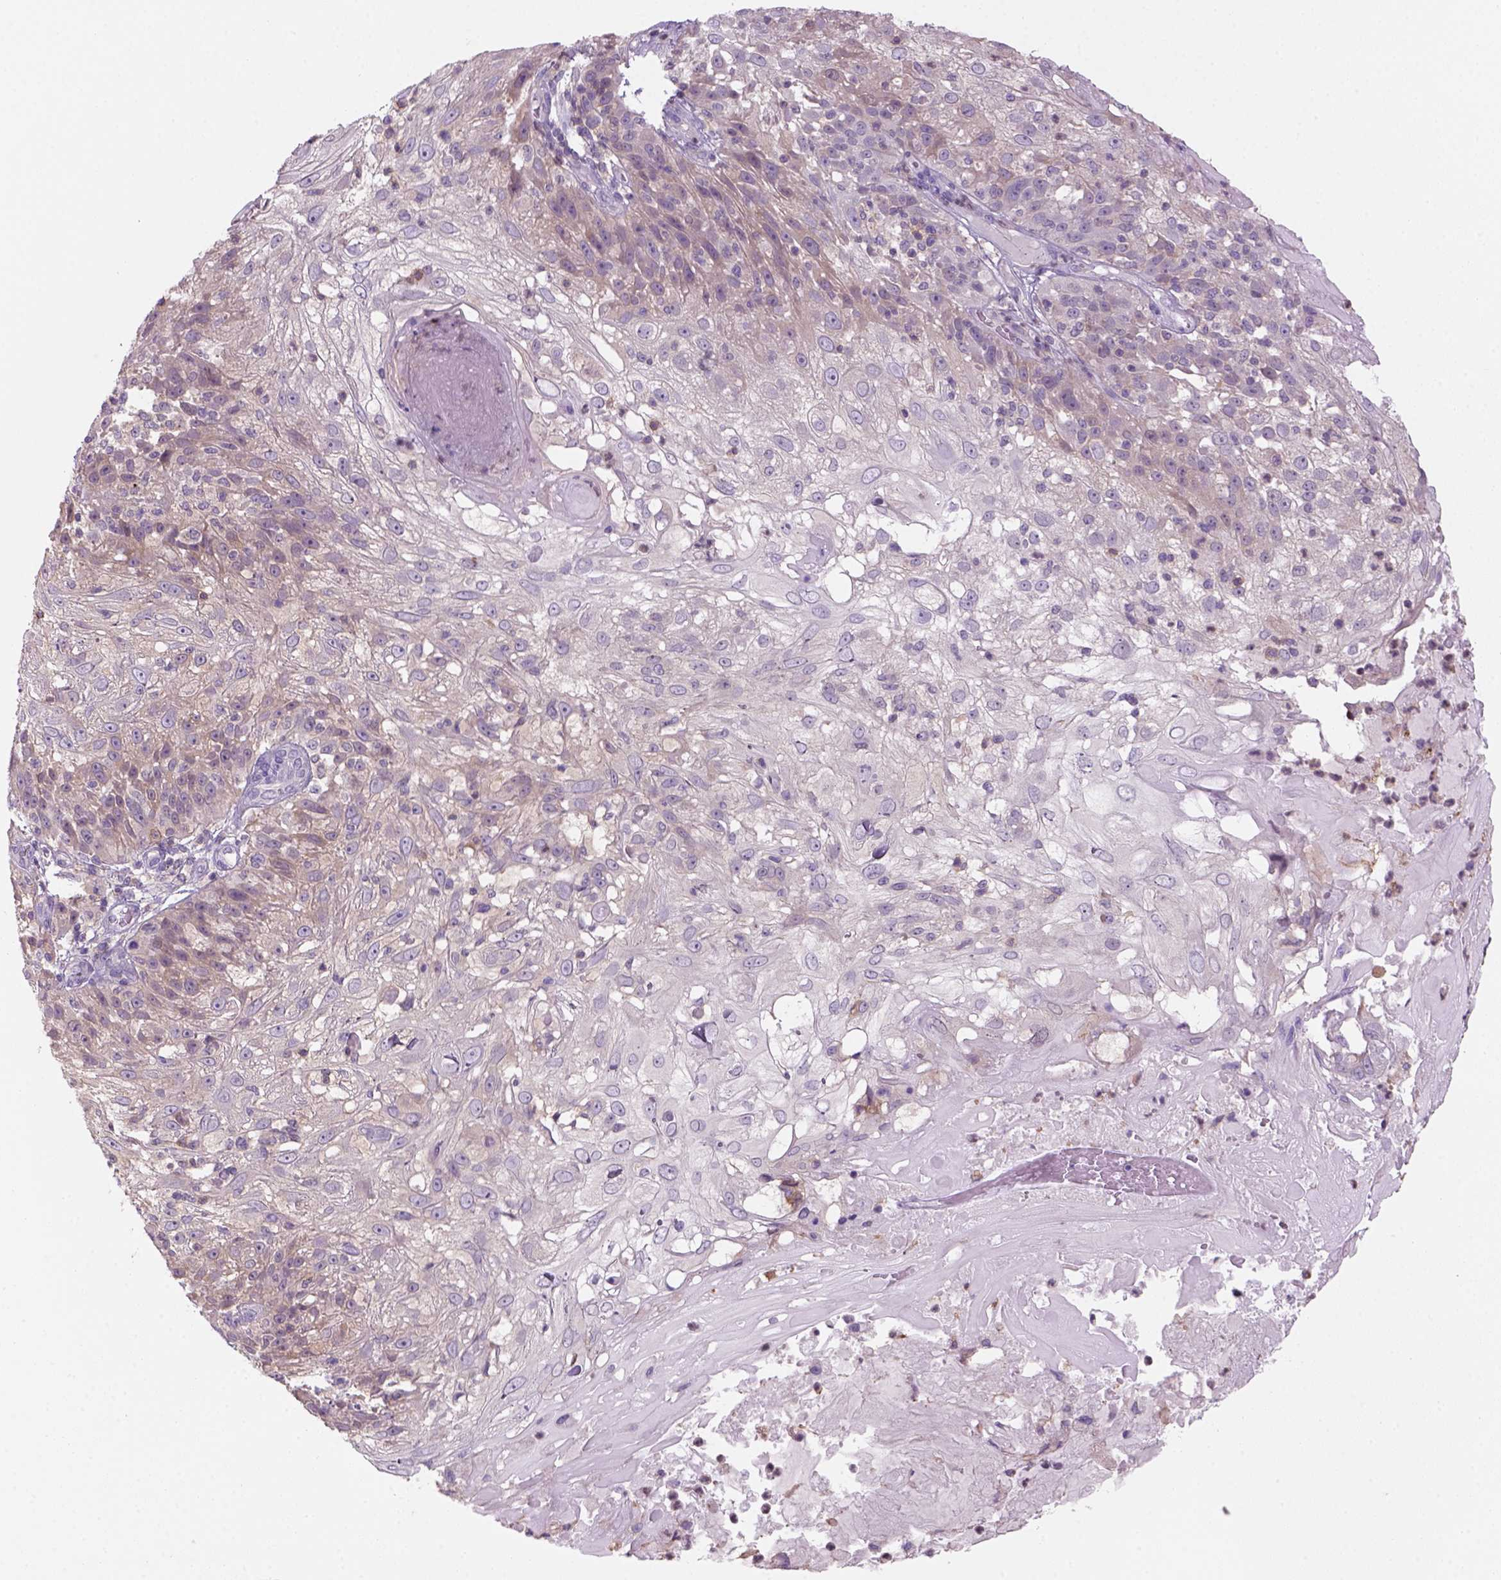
{"staining": {"intensity": "weak", "quantity": "<25%", "location": "cytoplasmic/membranous"}, "tissue": "skin cancer", "cell_type": "Tumor cells", "image_type": "cancer", "snomed": [{"axis": "morphology", "description": "Normal tissue, NOS"}, {"axis": "morphology", "description": "Squamous cell carcinoma, NOS"}, {"axis": "topography", "description": "Skin"}], "caption": "Skin cancer (squamous cell carcinoma) was stained to show a protein in brown. There is no significant staining in tumor cells.", "gene": "GOT1", "patient": {"sex": "female", "age": 83}}